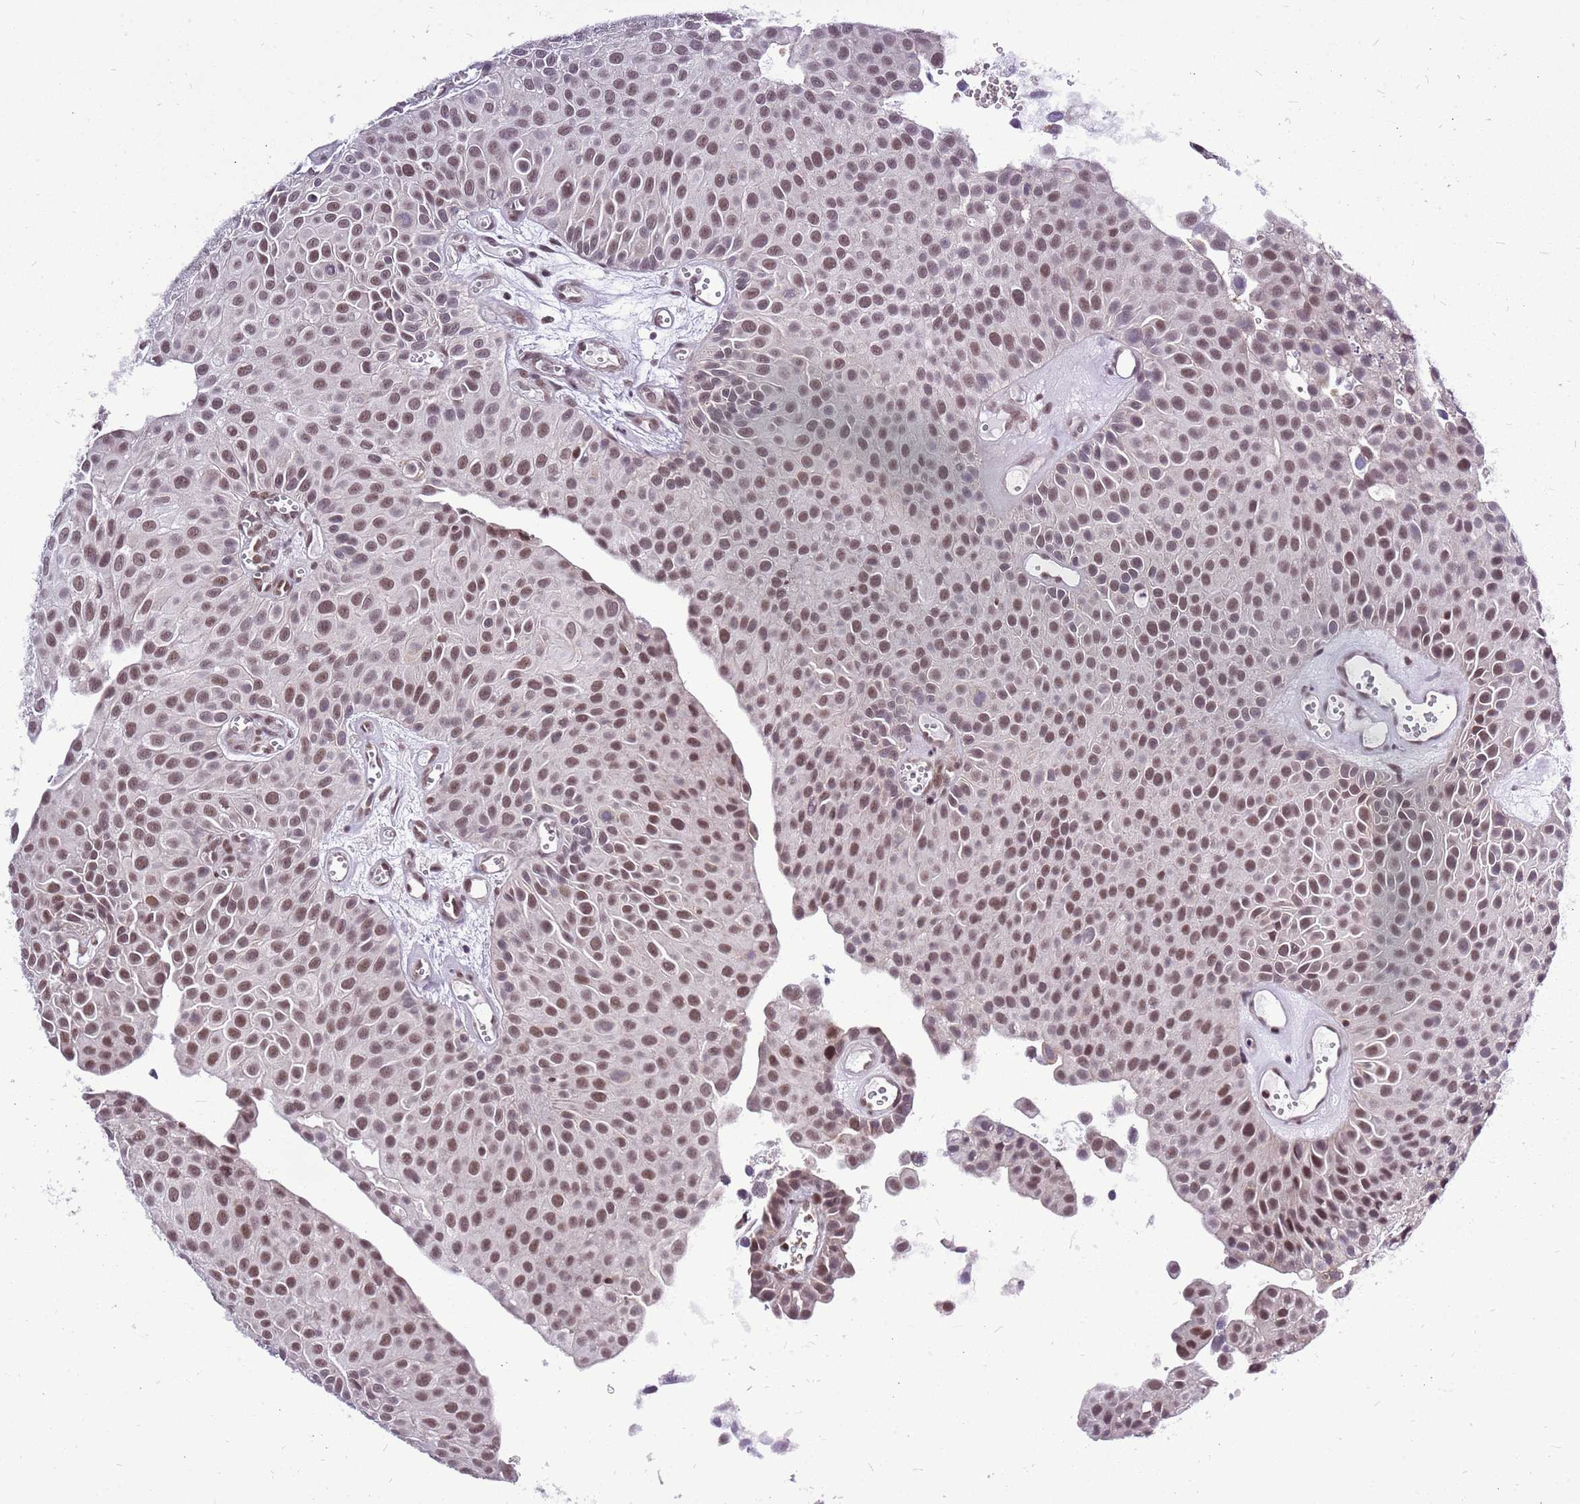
{"staining": {"intensity": "moderate", "quantity": ">75%", "location": "nuclear"}, "tissue": "urothelial cancer", "cell_type": "Tumor cells", "image_type": "cancer", "snomed": [{"axis": "morphology", "description": "Urothelial carcinoma, Low grade"}, {"axis": "topography", "description": "Urinary bladder"}], "caption": "Immunohistochemical staining of human urothelial carcinoma (low-grade) exhibits medium levels of moderate nuclear protein staining in about >75% of tumor cells.", "gene": "CCDC166", "patient": {"sex": "male", "age": 88}}